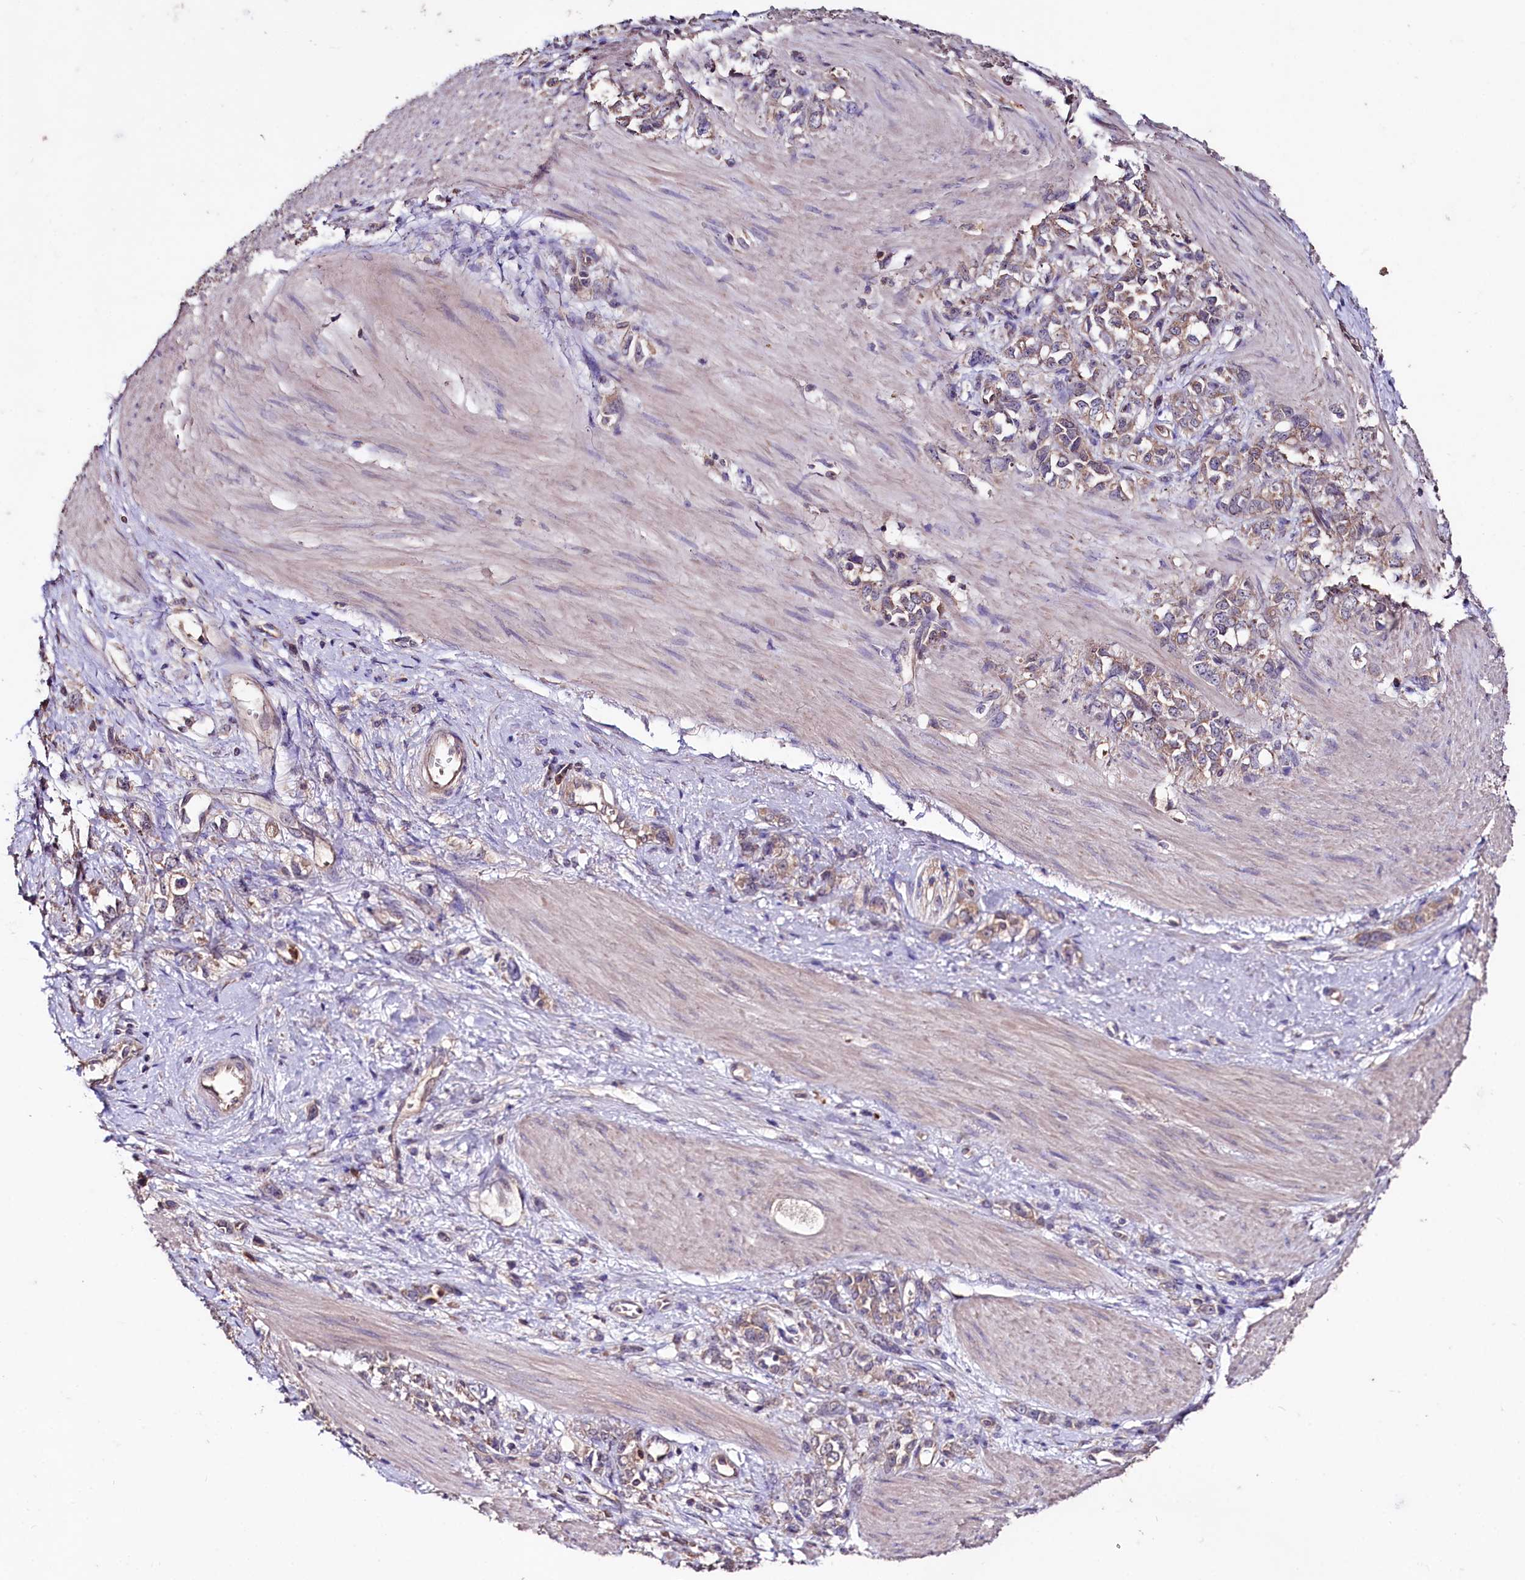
{"staining": {"intensity": "weak", "quantity": ">75%", "location": "cytoplasmic/membranous"}, "tissue": "stomach cancer", "cell_type": "Tumor cells", "image_type": "cancer", "snomed": [{"axis": "morphology", "description": "Adenocarcinoma, NOS"}, {"axis": "topography", "description": "Stomach"}], "caption": "Weak cytoplasmic/membranous staining for a protein is present in approximately >75% of tumor cells of stomach cancer (adenocarcinoma) using IHC.", "gene": "KLRB1", "patient": {"sex": "female", "age": 76}}